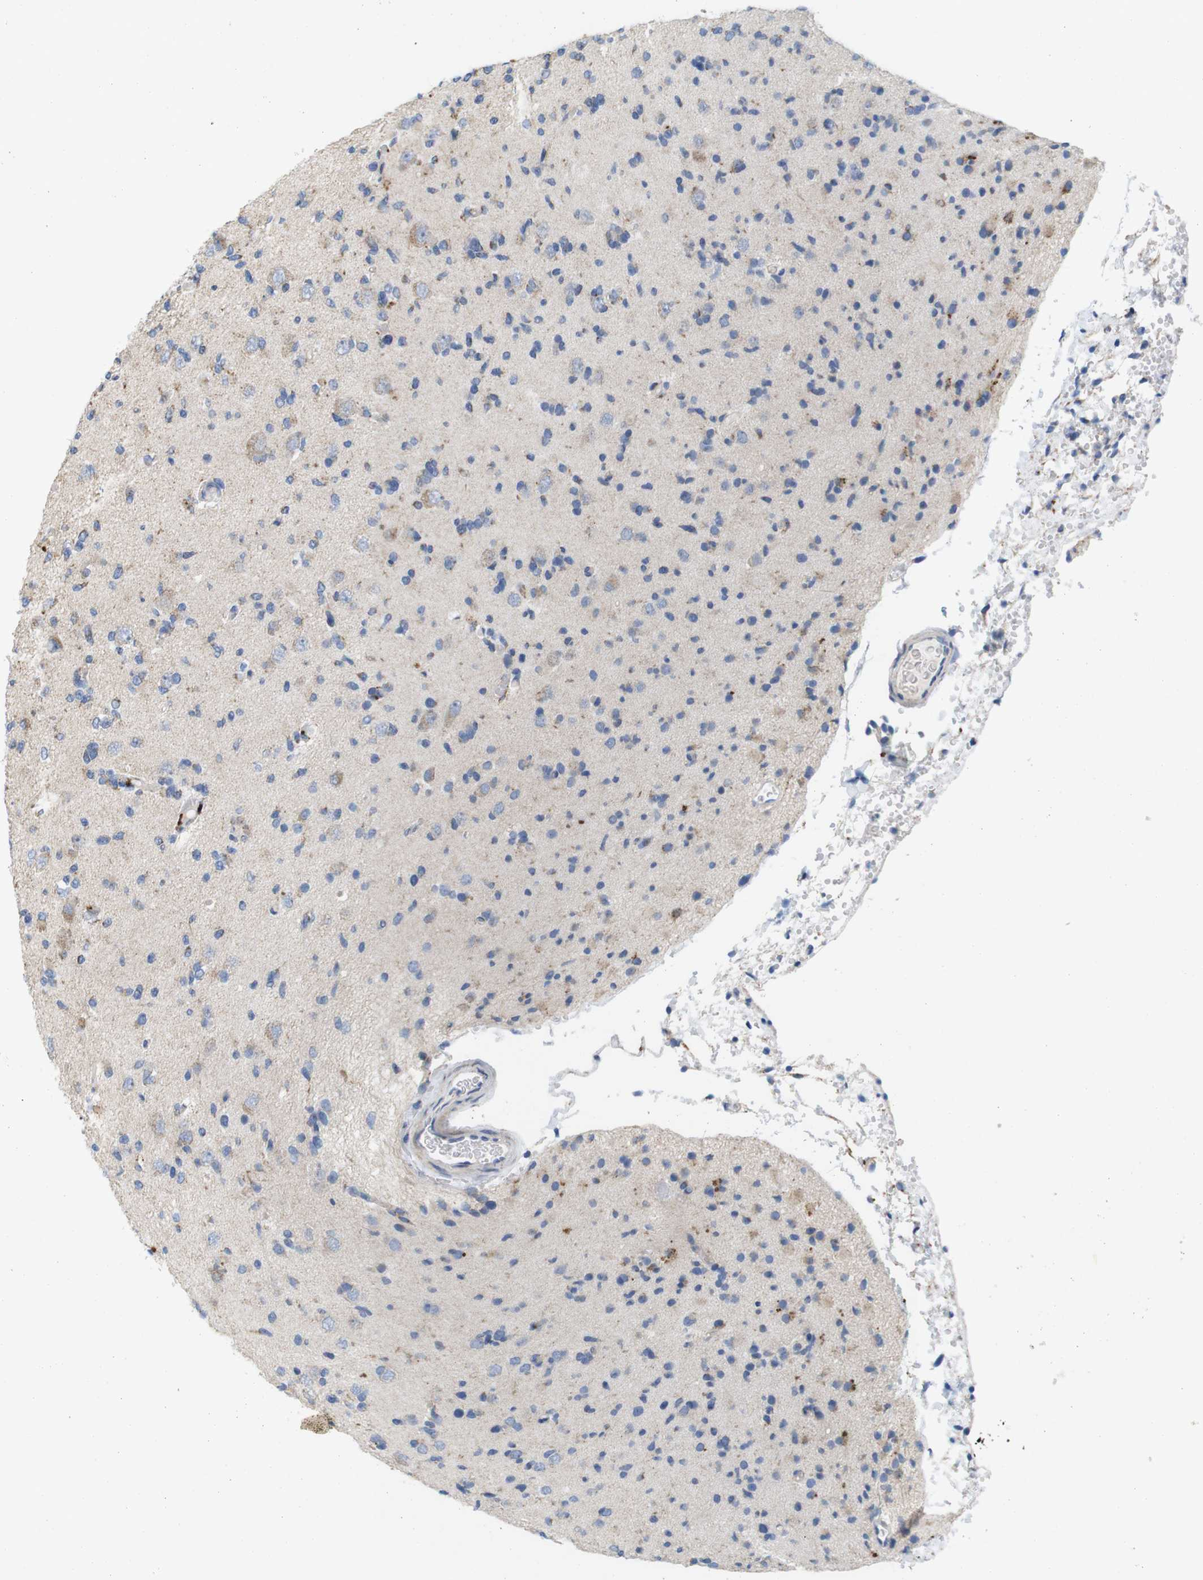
{"staining": {"intensity": "weak", "quantity": "<25%", "location": "cytoplasmic/membranous"}, "tissue": "glioma", "cell_type": "Tumor cells", "image_type": "cancer", "snomed": [{"axis": "morphology", "description": "Glioma, malignant, Low grade"}, {"axis": "topography", "description": "Brain"}], "caption": "IHC of low-grade glioma (malignant) displays no positivity in tumor cells.", "gene": "F2RL1", "patient": {"sex": "female", "age": 22}}